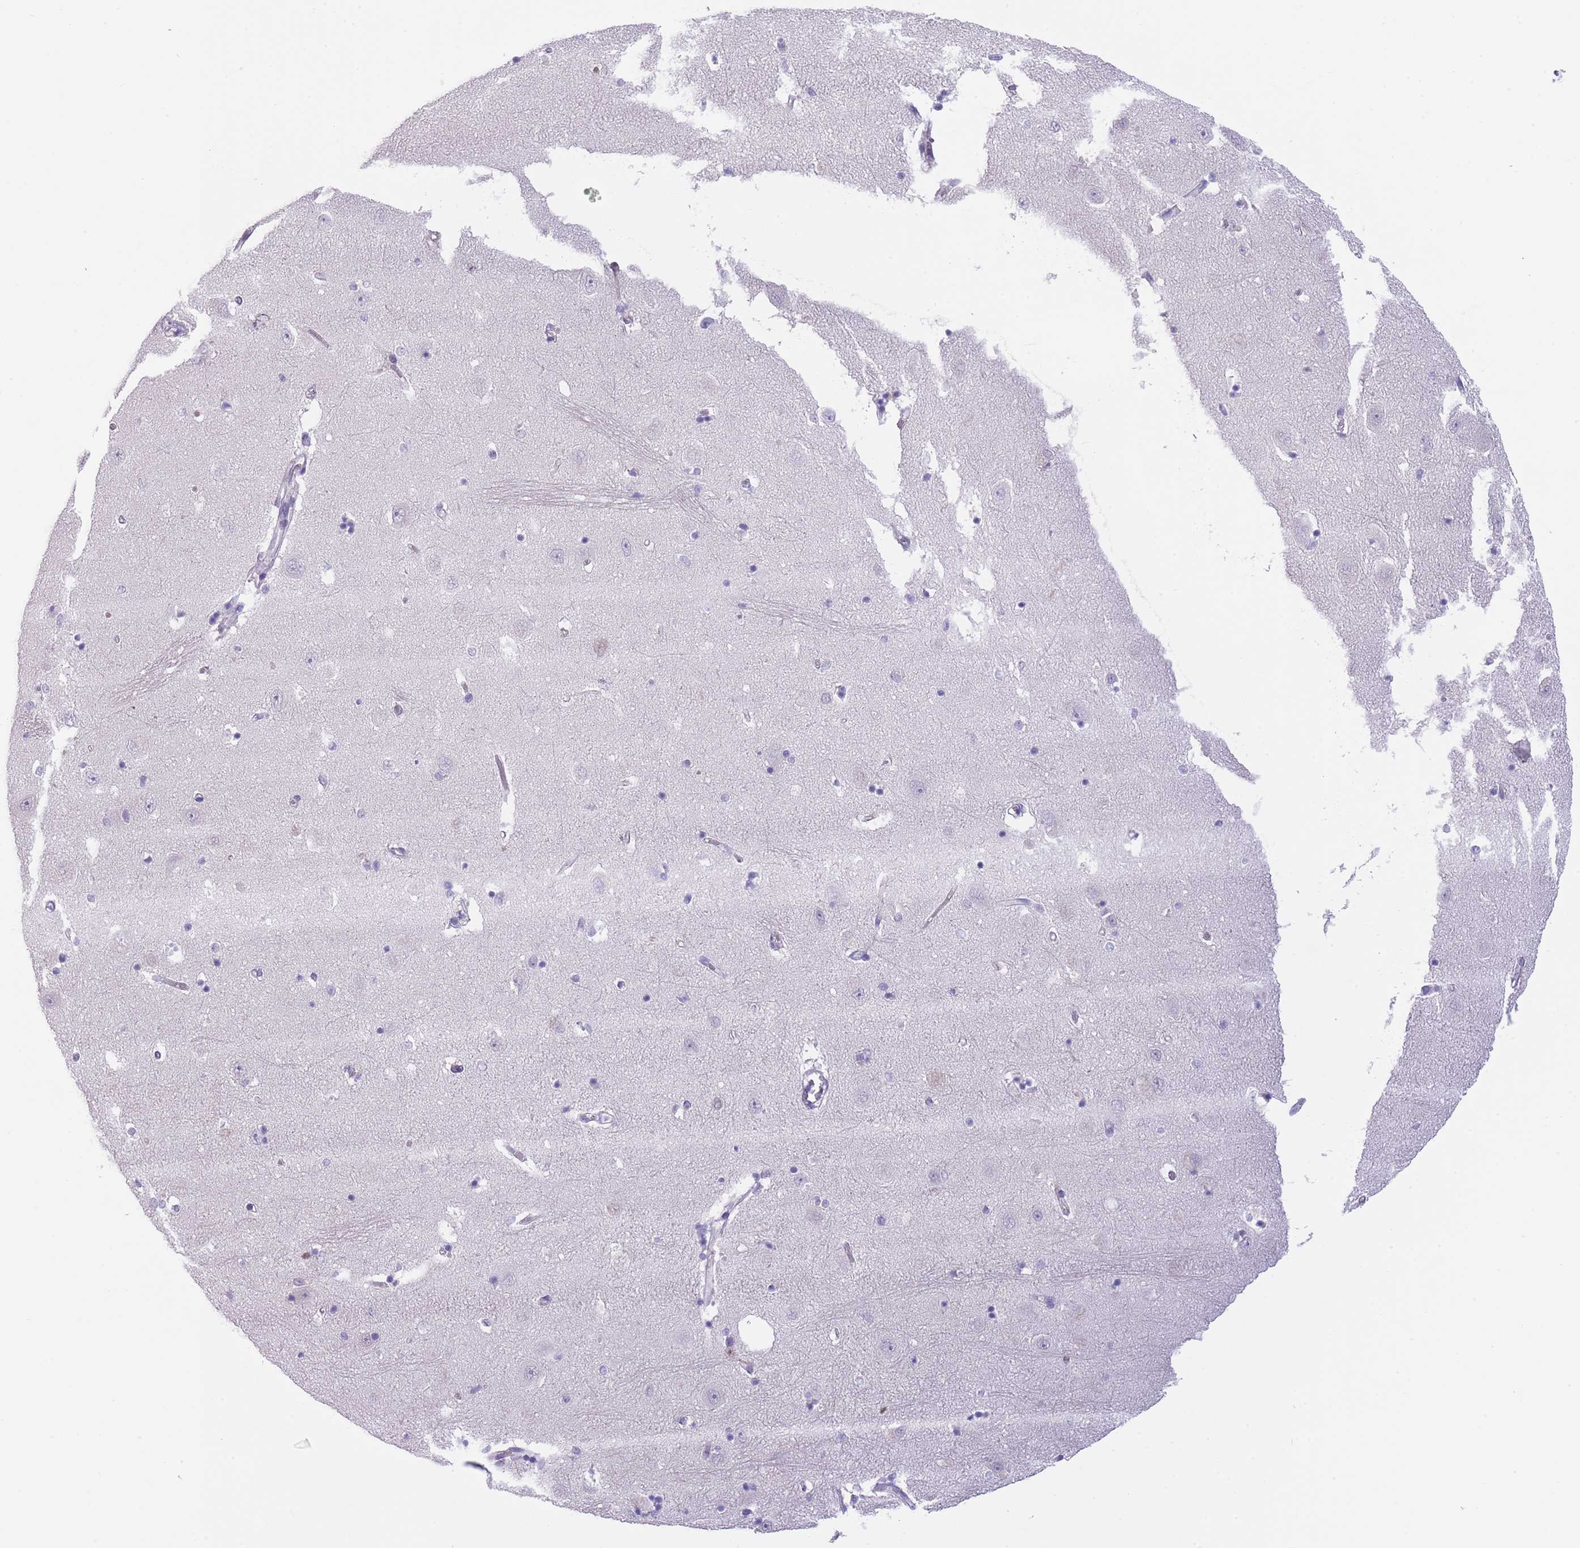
{"staining": {"intensity": "negative", "quantity": "none", "location": "none"}, "tissue": "hippocampus", "cell_type": "Glial cells", "image_type": "normal", "snomed": [{"axis": "morphology", "description": "Normal tissue, NOS"}, {"axis": "topography", "description": "Hippocampus"}], "caption": "Hippocampus stained for a protein using immunohistochemistry (IHC) displays no staining glial cells.", "gene": "TSGA13", "patient": {"sex": "female", "age": 64}}